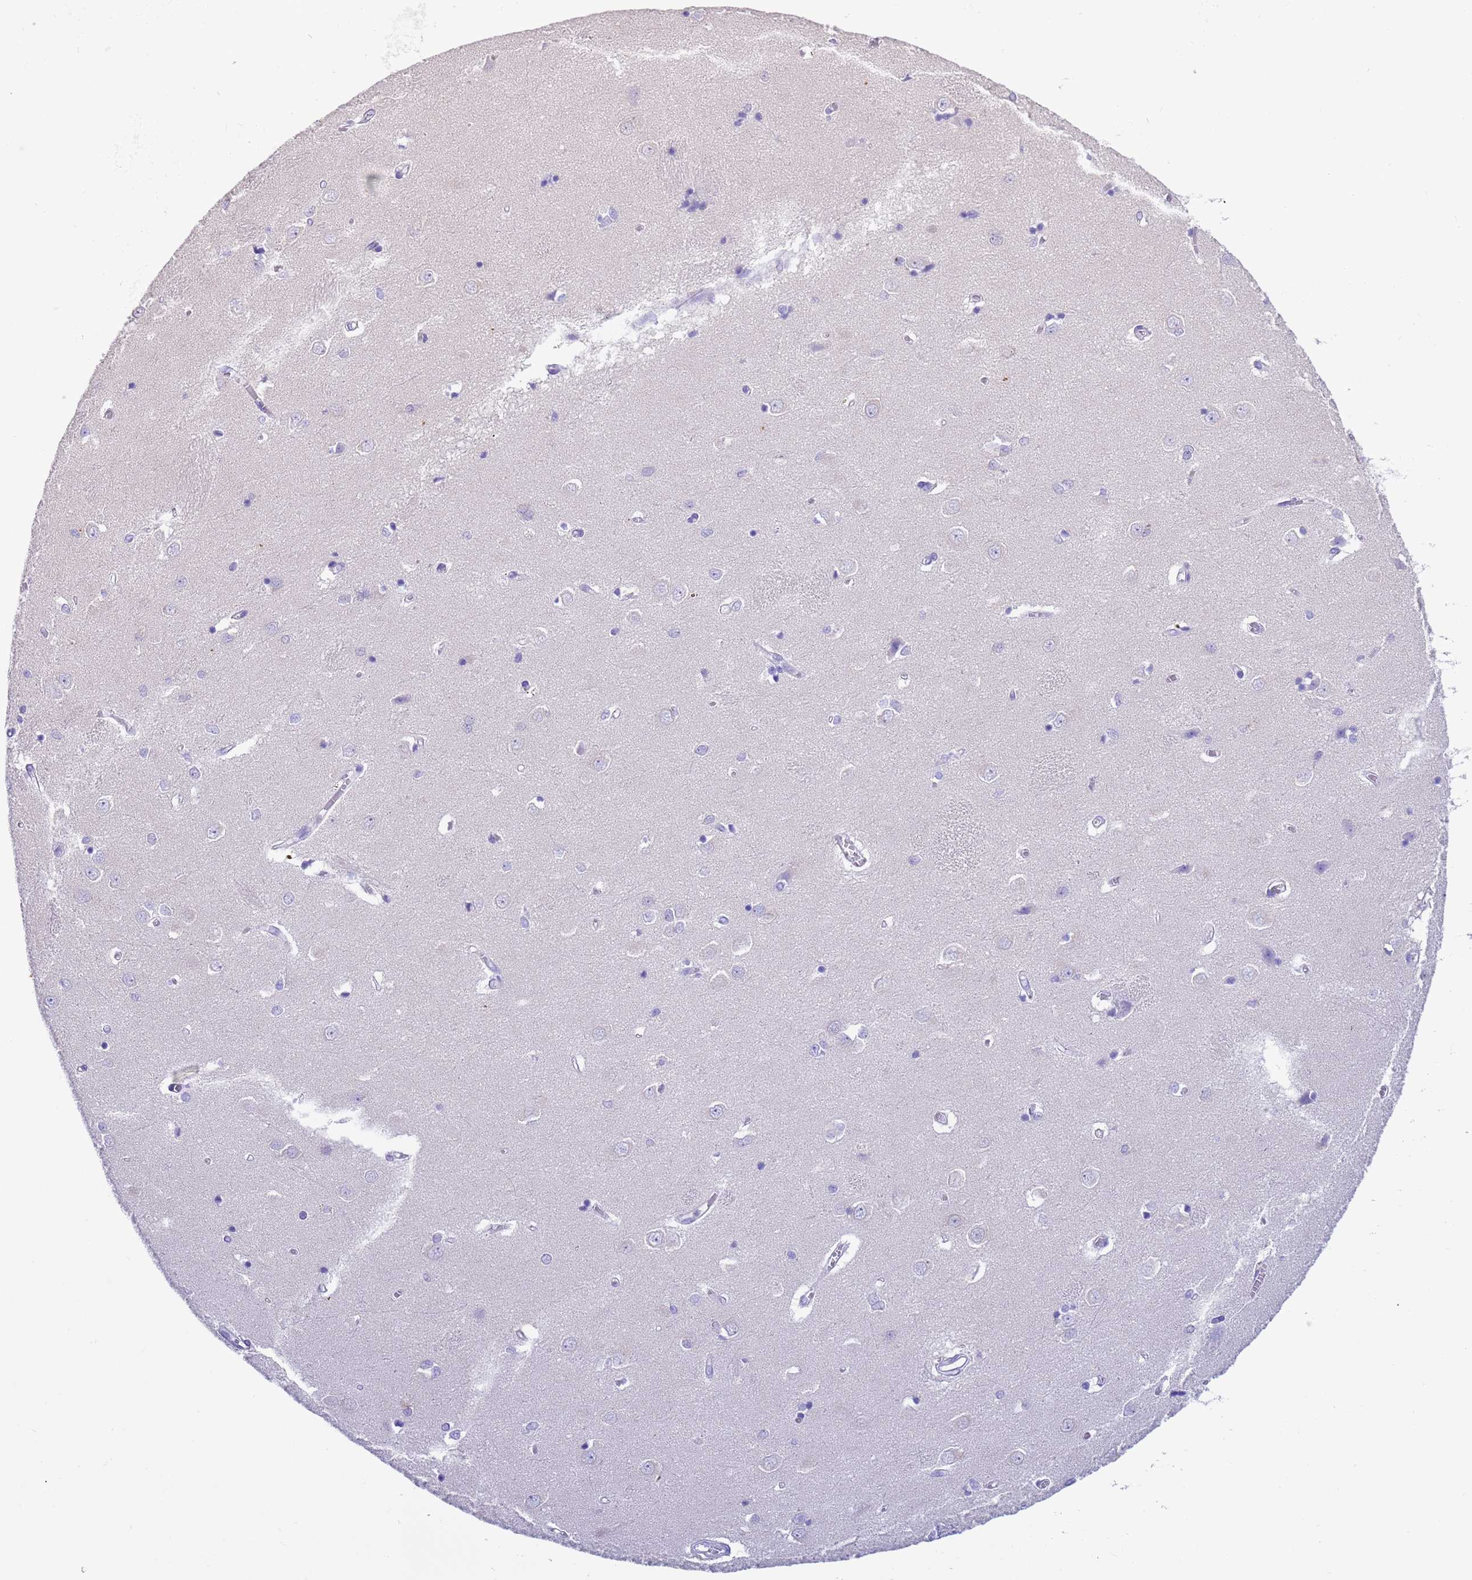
{"staining": {"intensity": "negative", "quantity": "none", "location": "none"}, "tissue": "caudate", "cell_type": "Glial cells", "image_type": "normal", "snomed": [{"axis": "morphology", "description": "Normal tissue, NOS"}, {"axis": "topography", "description": "Lateral ventricle wall"}], "caption": "Immunohistochemistry image of unremarkable caudate: caudate stained with DAB (3,3'-diaminobenzidine) reveals no significant protein positivity in glial cells.", "gene": "USP38", "patient": {"sex": "male", "age": 37}}